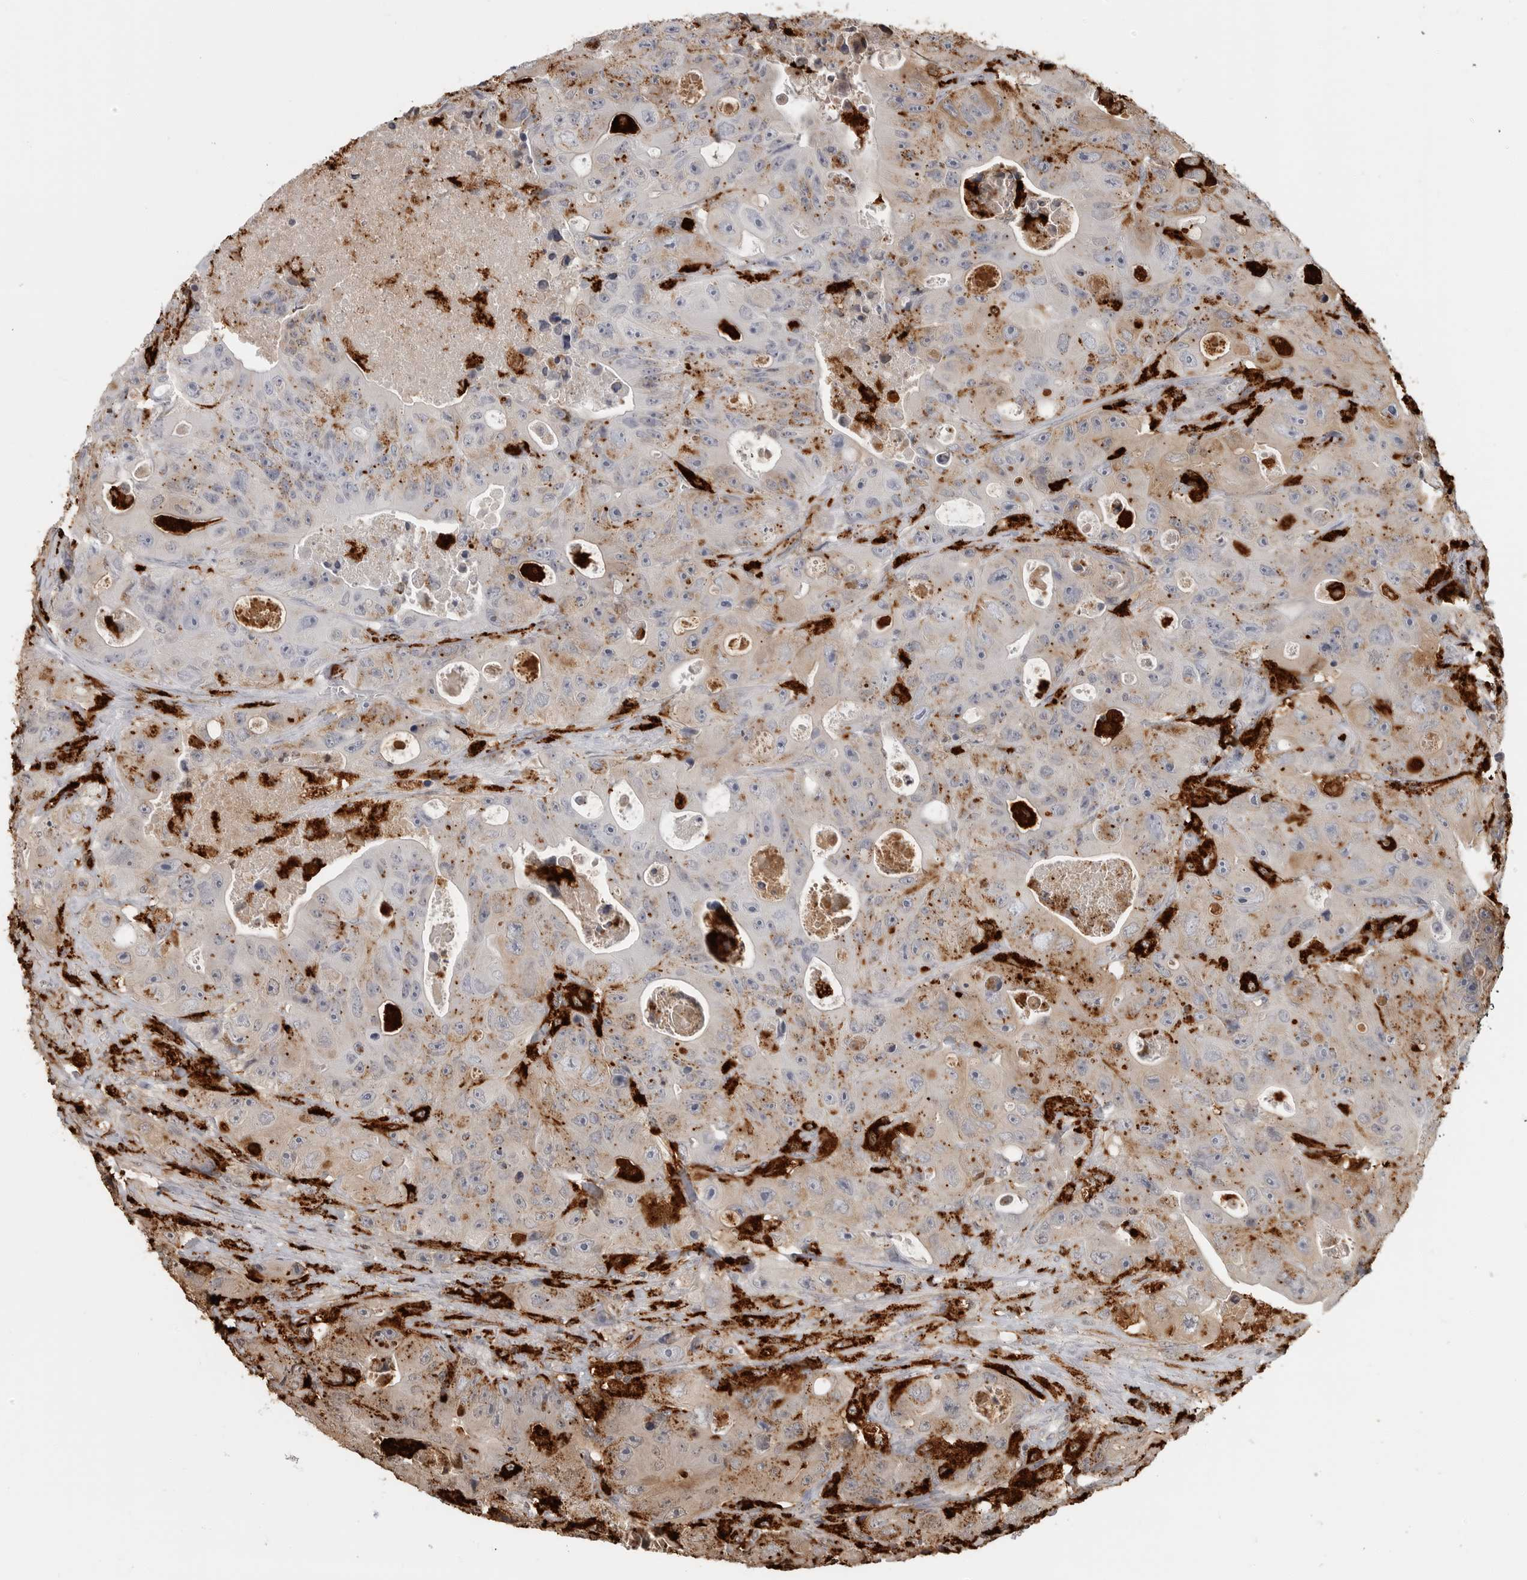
{"staining": {"intensity": "moderate", "quantity": "25%-75%", "location": "cytoplasmic/membranous"}, "tissue": "colorectal cancer", "cell_type": "Tumor cells", "image_type": "cancer", "snomed": [{"axis": "morphology", "description": "Adenocarcinoma, NOS"}, {"axis": "topography", "description": "Colon"}], "caption": "Adenocarcinoma (colorectal) tissue exhibits moderate cytoplasmic/membranous staining in about 25%-75% of tumor cells Nuclei are stained in blue.", "gene": "IFI30", "patient": {"sex": "female", "age": 46}}